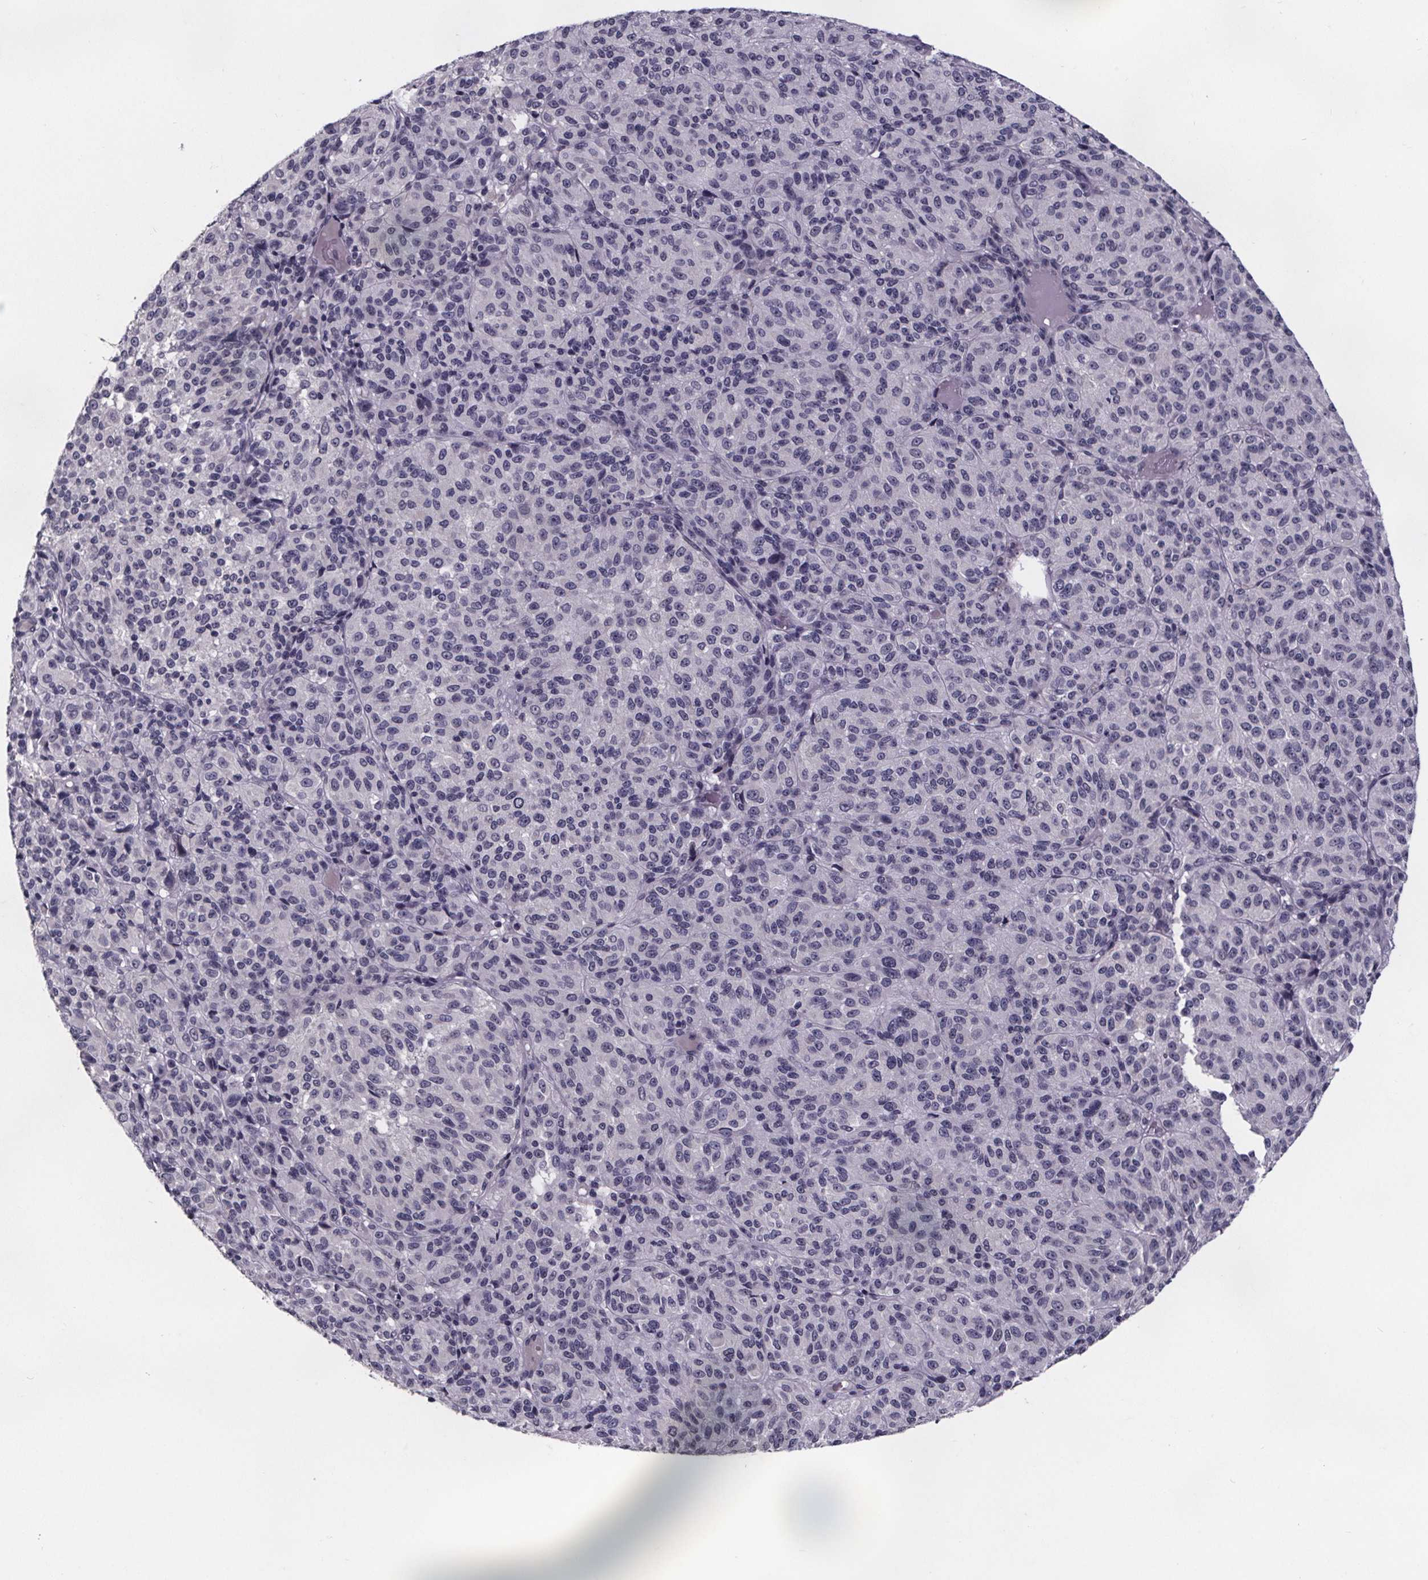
{"staining": {"intensity": "negative", "quantity": "none", "location": "none"}, "tissue": "melanoma", "cell_type": "Tumor cells", "image_type": "cancer", "snomed": [{"axis": "morphology", "description": "Malignant melanoma, Metastatic site"}, {"axis": "topography", "description": "Brain"}], "caption": "A high-resolution photomicrograph shows immunohistochemistry (IHC) staining of melanoma, which shows no significant expression in tumor cells.", "gene": "AR", "patient": {"sex": "female", "age": 56}}